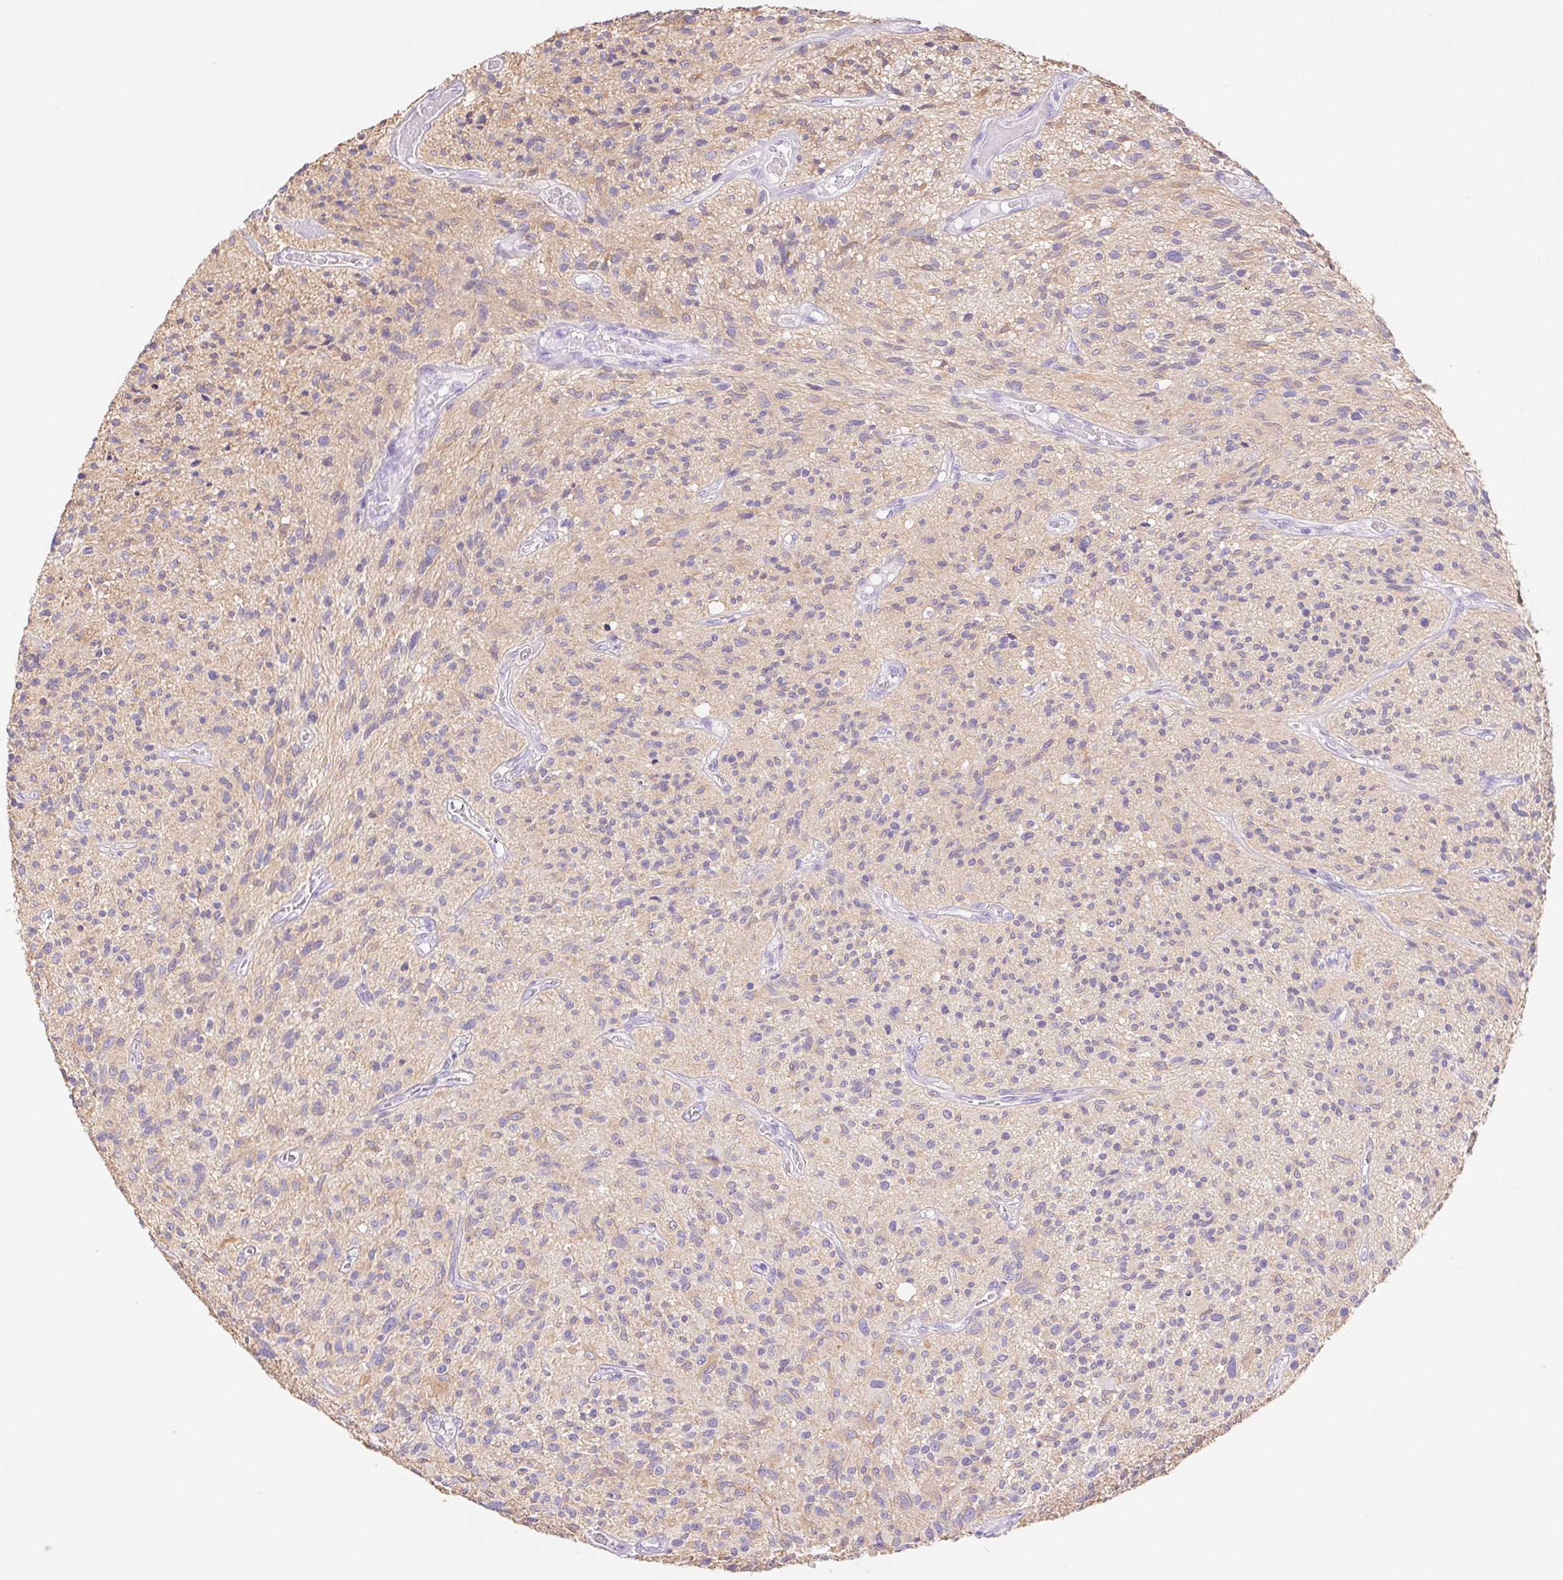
{"staining": {"intensity": "weak", "quantity": "<25%", "location": "cytoplasmic/membranous"}, "tissue": "glioma", "cell_type": "Tumor cells", "image_type": "cancer", "snomed": [{"axis": "morphology", "description": "Glioma, malignant, High grade"}, {"axis": "topography", "description": "Brain"}], "caption": "Image shows no significant protein staining in tumor cells of malignant glioma (high-grade). (DAB IHC visualized using brightfield microscopy, high magnification).", "gene": "PNLIP", "patient": {"sex": "male", "age": 75}}